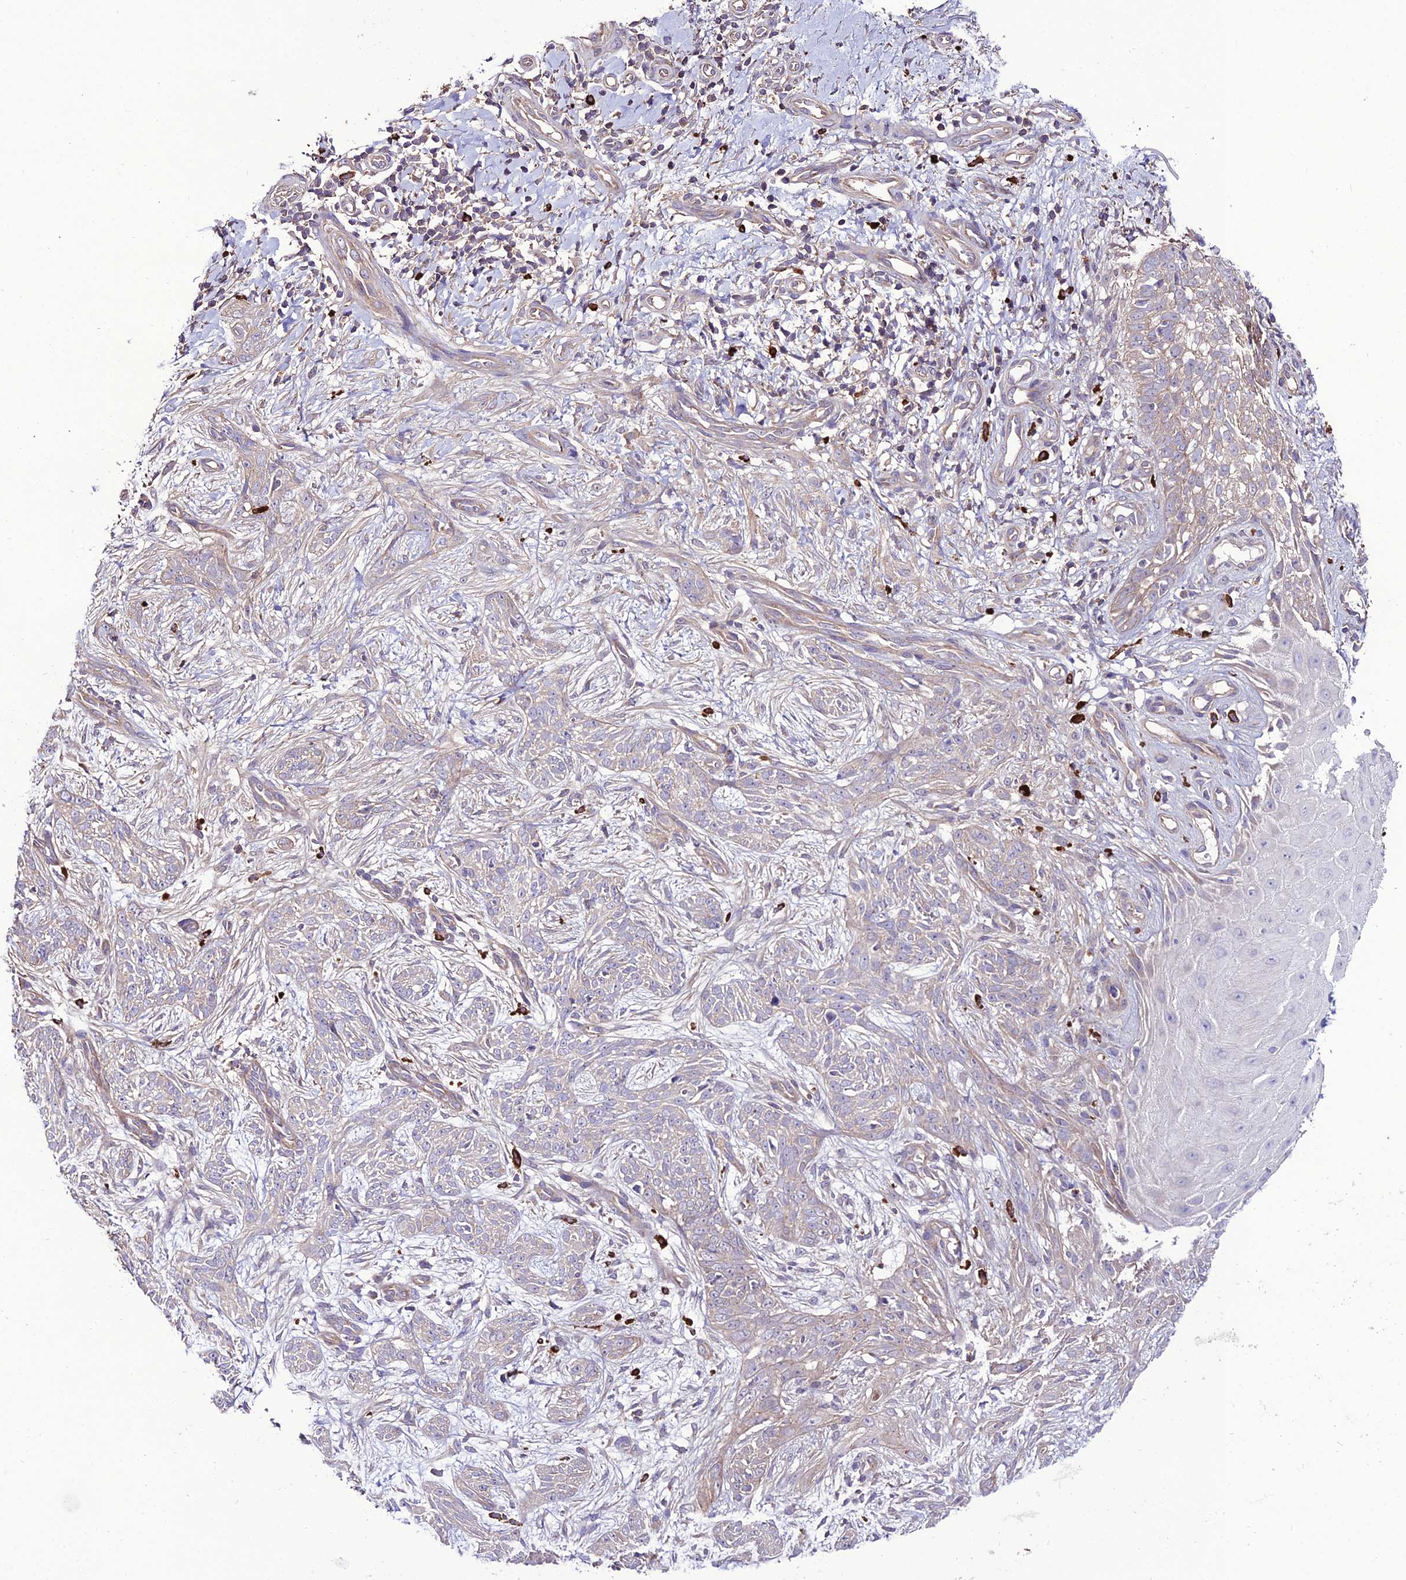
{"staining": {"intensity": "weak", "quantity": "<25%", "location": "cytoplasmic/membranous"}, "tissue": "skin cancer", "cell_type": "Tumor cells", "image_type": "cancer", "snomed": [{"axis": "morphology", "description": "Basal cell carcinoma"}, {"axis": "topography", "description": "Skin"}], "caption": "Tumor cells are negative for brown protein staining in skin cancer.", "gene": "PPIL3", "patient": {"sex": "female", "age": 82}}